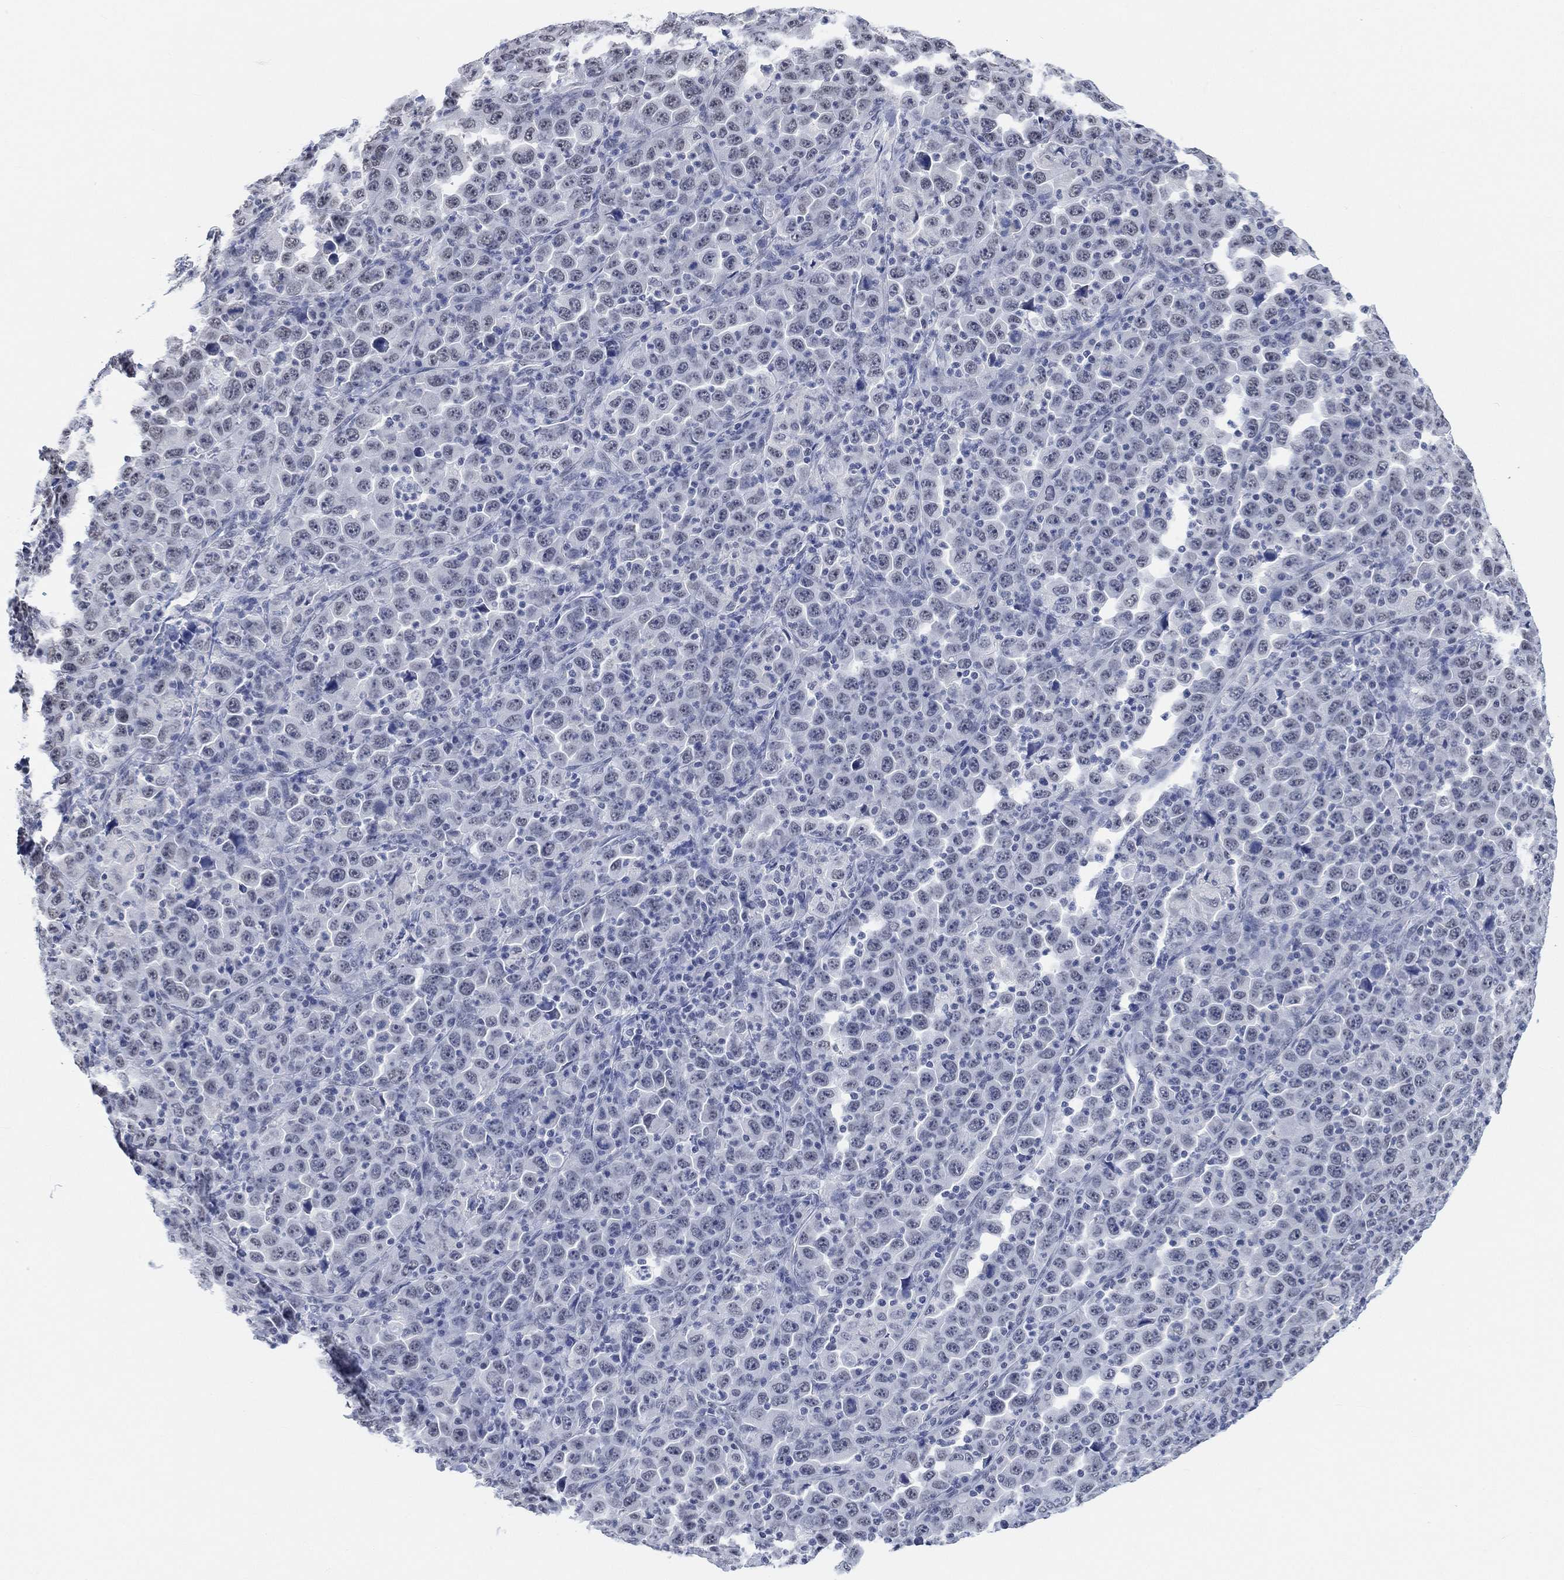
{"staining": {"intensity": "negative", "quantity": "none", "location": "none"}, "tissue": "stomach cancer", "cell_type": "Tumor cells", "image_type": "cancer", "snomed": [{"axis": "morphology", "description": "Normal tissue, NOS"}, {"axis": "morphology", "description": "Adenocarcinoma, NOS"}, {"axis": "topography", "description": "Stomach, upper"}, {"axis": "topography", "description": "Stomach"}], "caption": "This is a image of immunohistochemistry (IHC) staining of adenocarcinoma (stomach), which shows no expression in tumor cells. (Immunohistochemistry, brightfield microscopy, high magnification).", "gene": "PURG", "patient": {"sex": "male", "age": 59}}